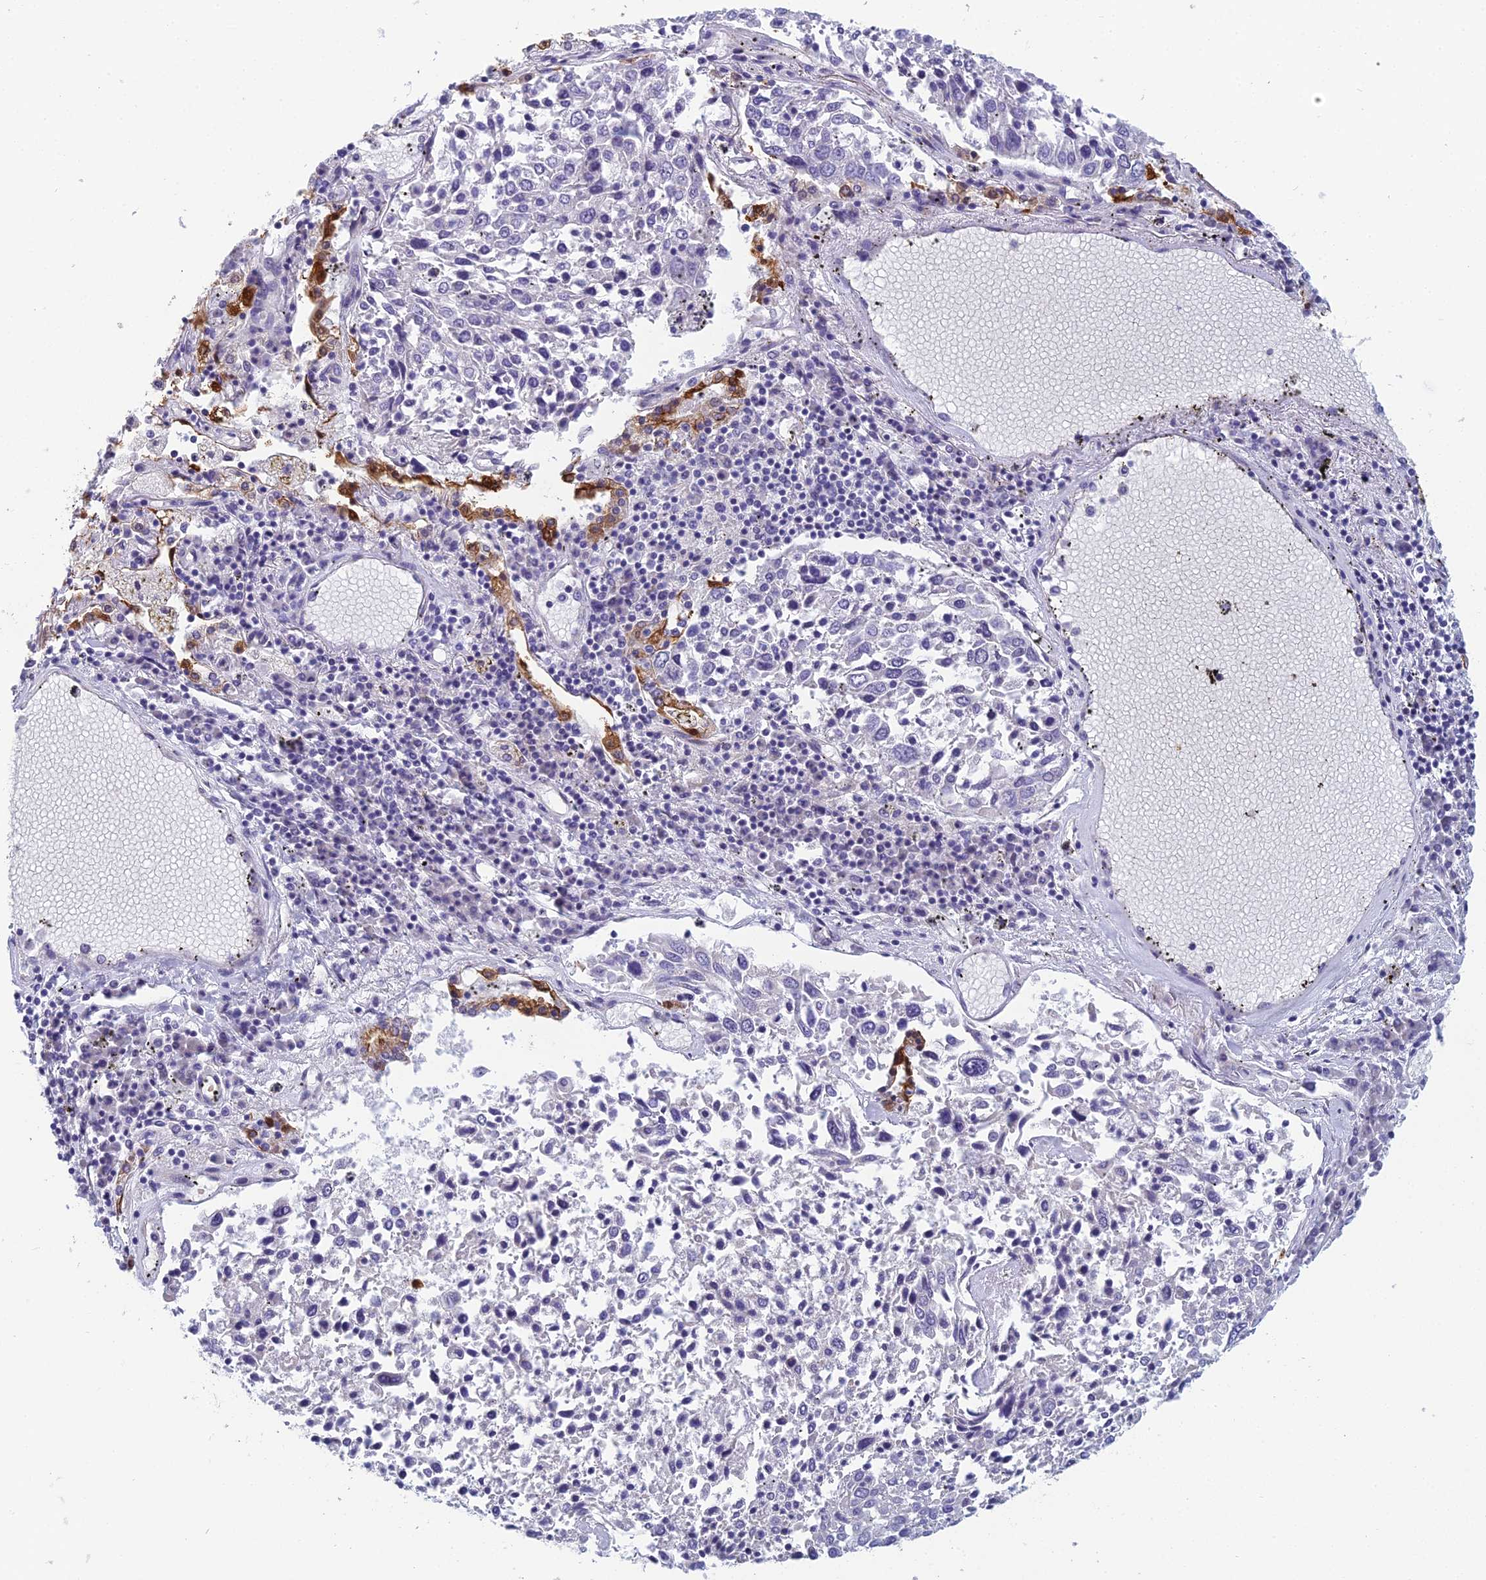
{"staining": {"intensity": "negative", "quantity": "none", "location": "none"}, "tissue": "lung cancer", "cell_type": "Tumor cells", "image_type": "cancer", "snomed": [{"axis": "morphology", "description": "Squamous cell carcinoma, NOS"}, {"axis": "topography", "description": "Lung"}], "caption": "High power microscopy image of an IHC image of lung cancer (squamous cell carcinoma), revealing no significant expression in tumor cells.", "gene": "RBM41", "patient": {"sex": "male", "age": 65}}